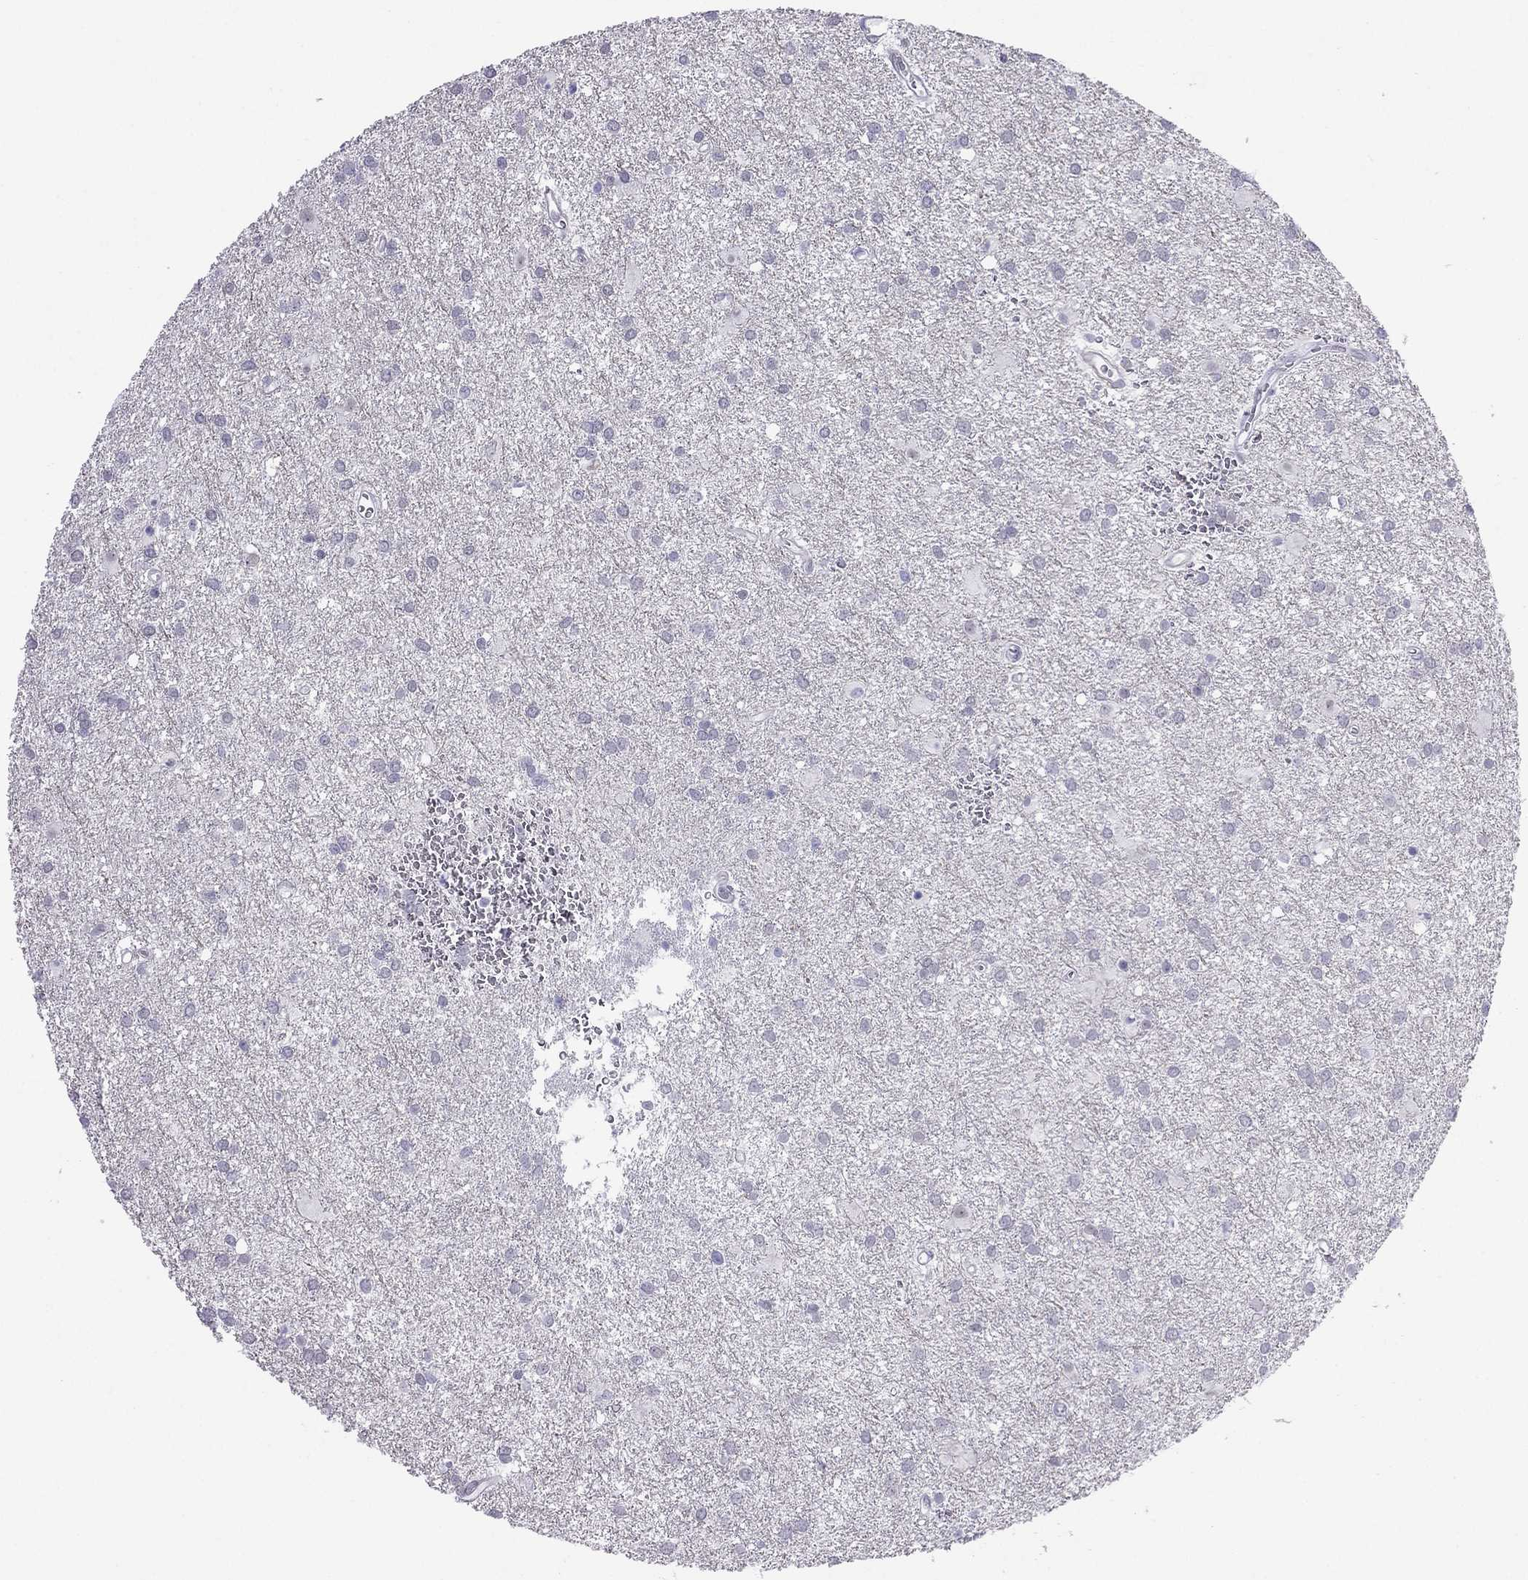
{"staining": {"intensity": "negative", "quantity": "none", "location": "none"}, "tissue": "glioma", "cell_type": "Tumor cells", "image_type": "cancer", "snomed": [{"axis": "morphology", "description": "Glioma, malignant, Low grade"}, {"axis": "topography", "description": "Brain"}], "caption": "High magnification brightfield microscopy of low-grade glioma (malignant) stained with DAB (brown) and counterstained with hematoxylin (blue): tumor cells show no significant positivity. (Stains: DAB immunohistochemistry with hematoxylin counter stain, Microscopy: brightfield microscopy at high magnification).", "gene": "ZNF646", "patient": {"sex": "male", "age": 58}}